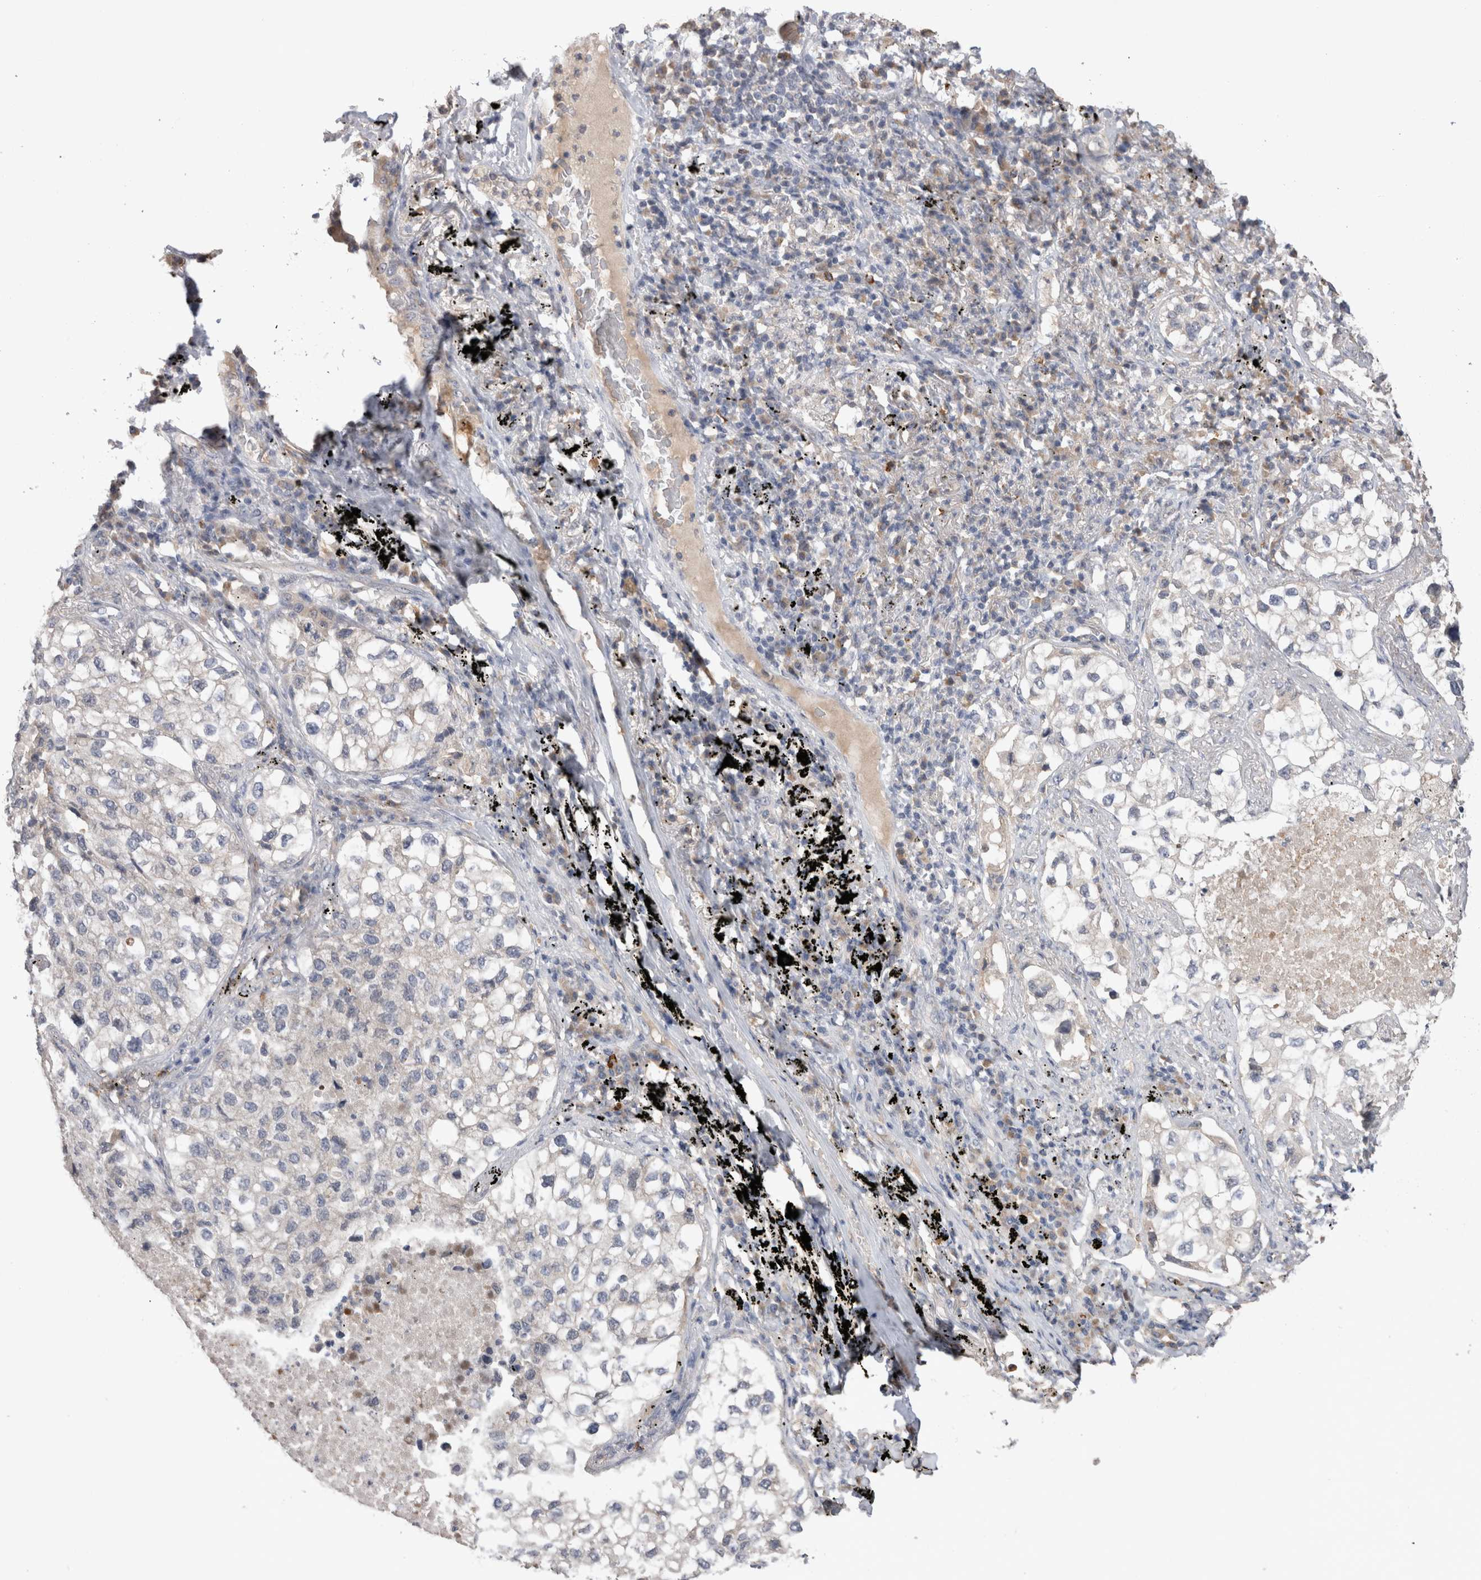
{"staining": {"intensity": "negative", "quantity": "none", "location": "none"}, "tissue": "lung cancer", "cell_type": "Tumor cells", "image_type": "cancer", "snomed": [{"axis": "morphology", "description": "Adenocarcinoma, NOS"}, {"axis": "topography", "description": "Lung"}], "caption": "There is no significant expression in tumor cells of lung cancer (adenocarcinoma).", "gene": "VSIG4", "patient": {"sex": "male", "age": 63}}